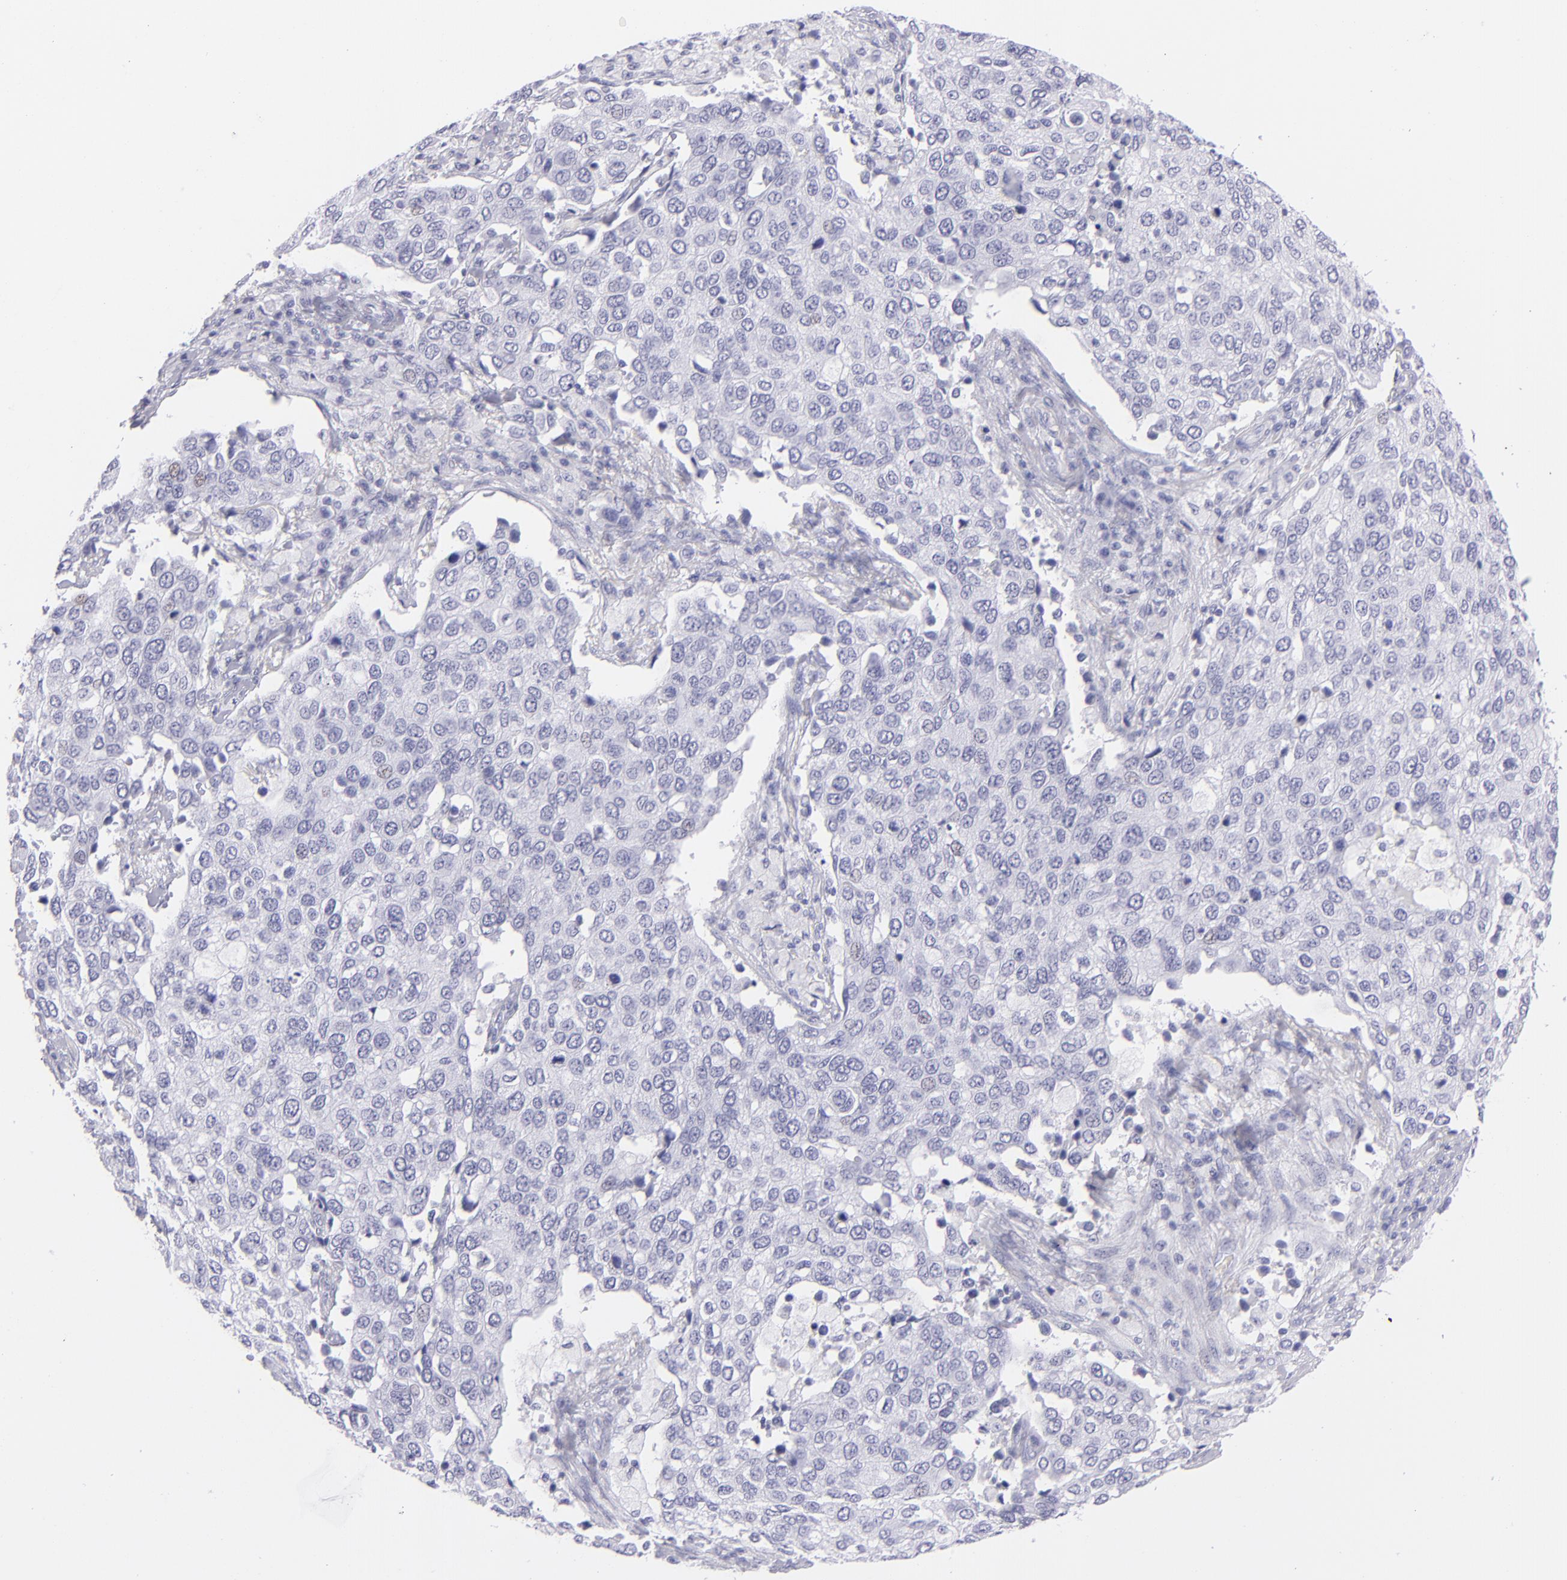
{"staining": {"intensity": "negative", "quantity": "none", "location": "none"}, "tissue": "cervical cancer", "cell_type": "Tumor cells", "image_type": "cancer", "snomed": [{"axis": "morphology", "description": "Squamous cell carcinoma, NOS"}, {"axis": "topography", "description": "Cervix"}], "caption": "The immunohistochemistry (IHC) histopathology image has no significant positivity in tumor cells of cervical cancer (squamous cell carcinoma) tissue.", "gene": "PRPH", "patient": {"sex": "female", "age": 54}}